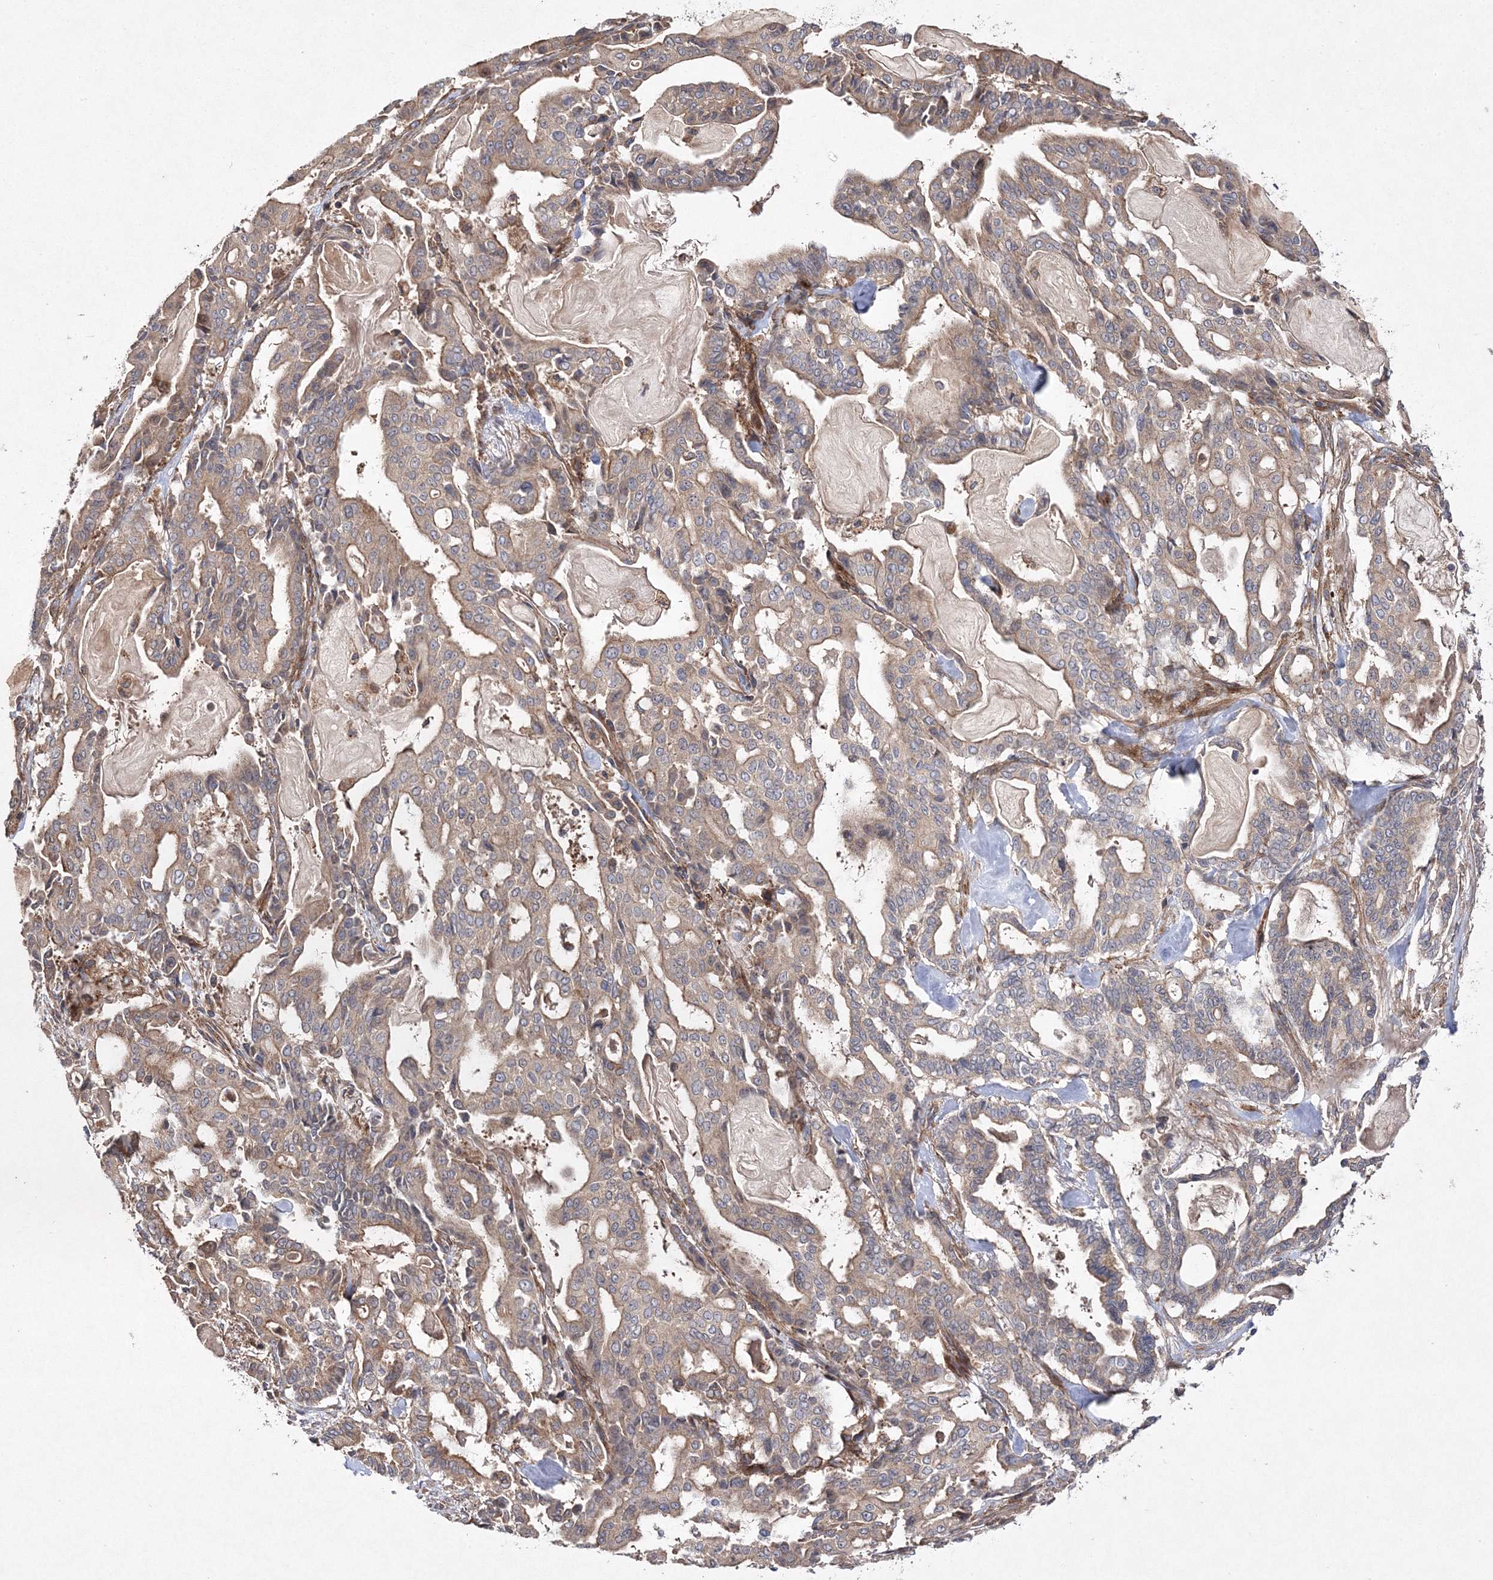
{"staining": {"intensity": "weak", "quantity": "25%-75%", "location": "cytoplasmic/membranous"}, "tissue": "pancreatic cancer", "cell_type": "Tumor cells", "image_type": "cancer", "snomed": [{"axis": "morphology", "description": "Adenocarcinoma, NOS"}, {"axis": "topography", "description": "Pancreas"}], "caption": "An image showing weak cytoplasmic/membranous staining in about 25%-75% of tumor cells in adenocarcinoma (pancreatic), as visualized by brown immunohistochemical staining.", "gene": "DNAJC13", "patient": {"sex": "male", "age": 63}}